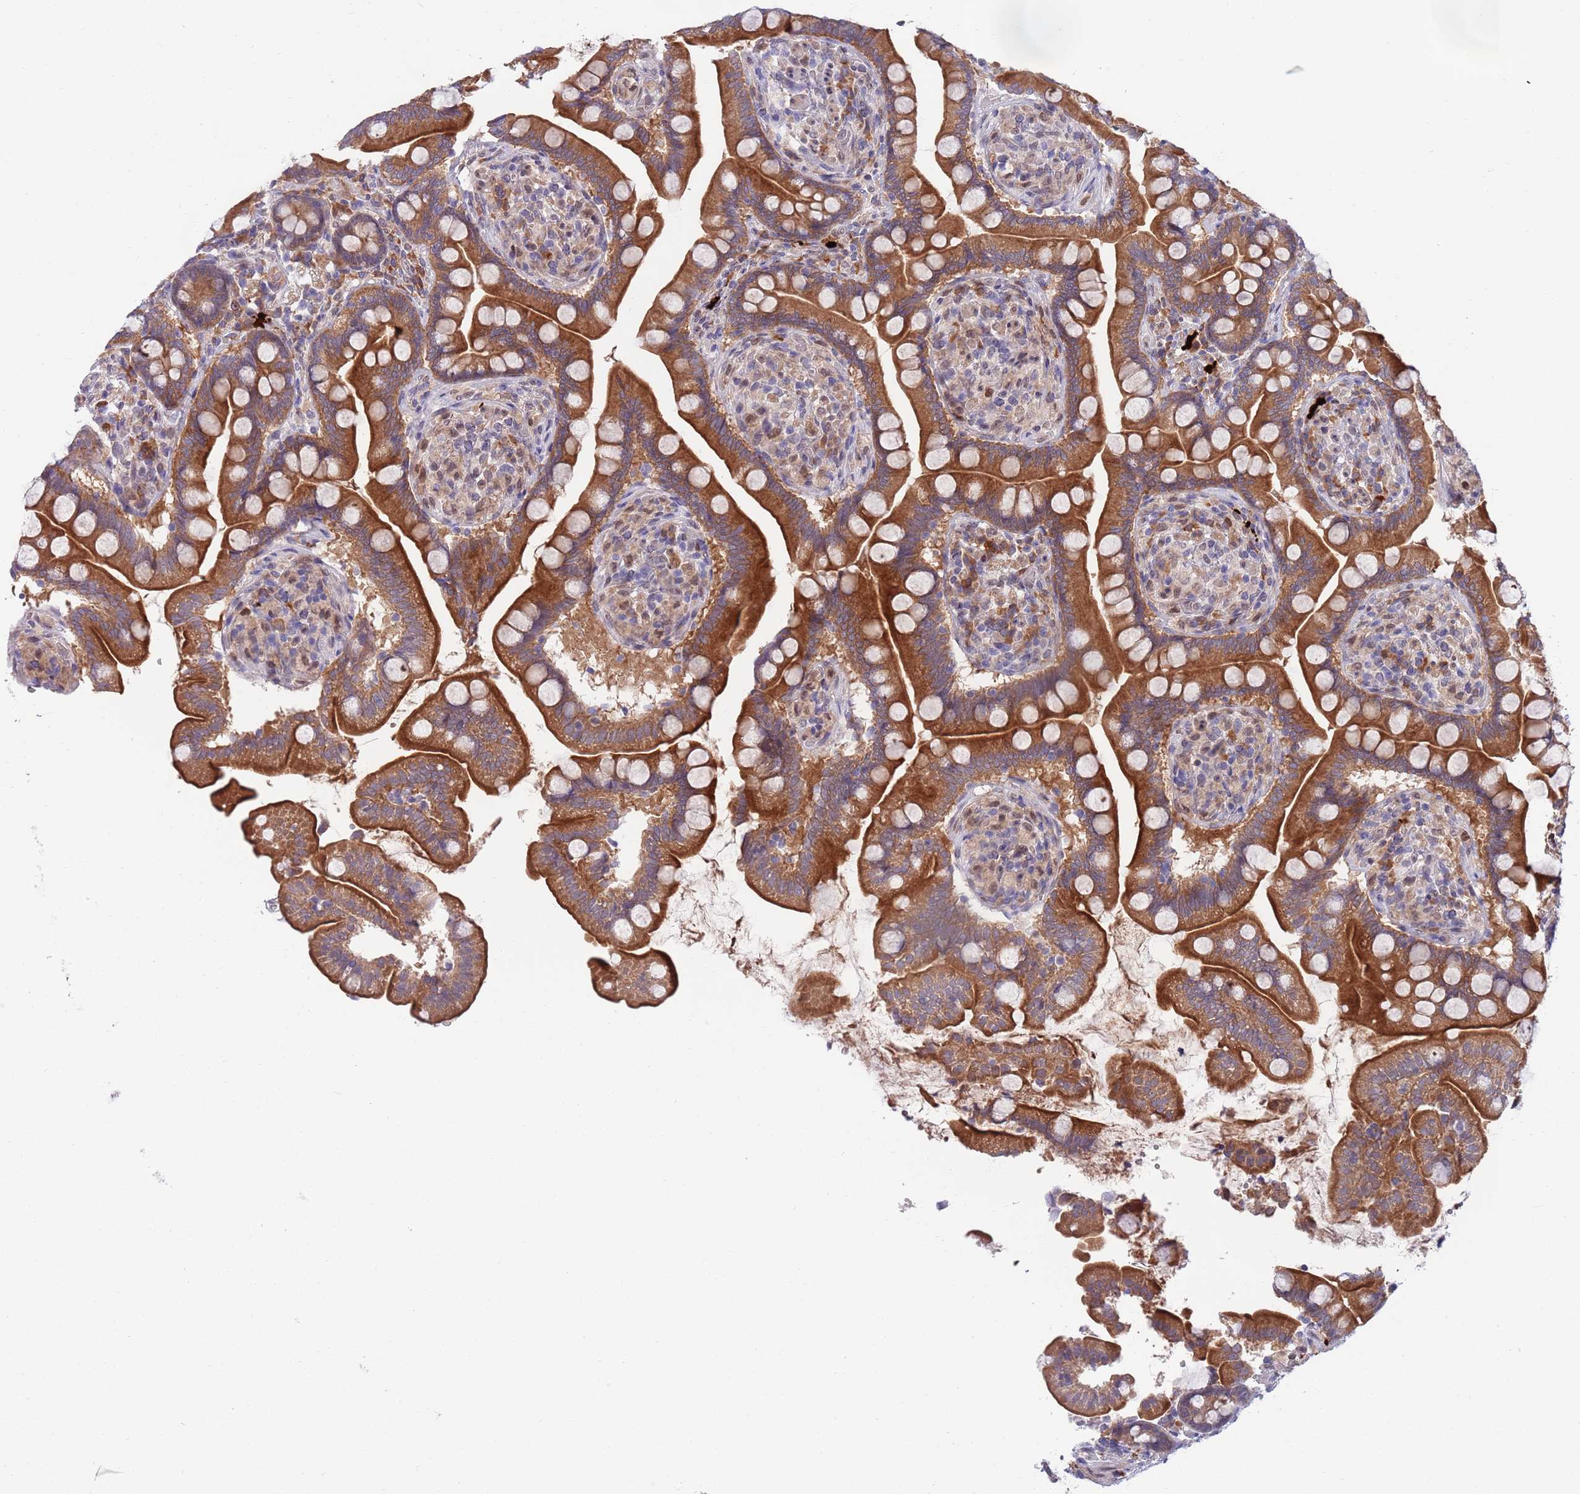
{"staining": {"intensity": "strong", "quantity": ">75%", "location": "cytoplasmic/membranous"}, "tissue": "small intestine", "cell_type": "Glandular cells", "image_type": "normal", "snomed": [{"axis": "morphology", "description": "Normal tissue, NOS"}, {"axis": "topography", "description": "Small intestine"}], "caption": "Strong cytoplasmic/membranous protein staining is identified in about >75% of glandular cells in small intestine.", "gene": "NLRP6", "patient": {"sex": "female", "age": 64}}